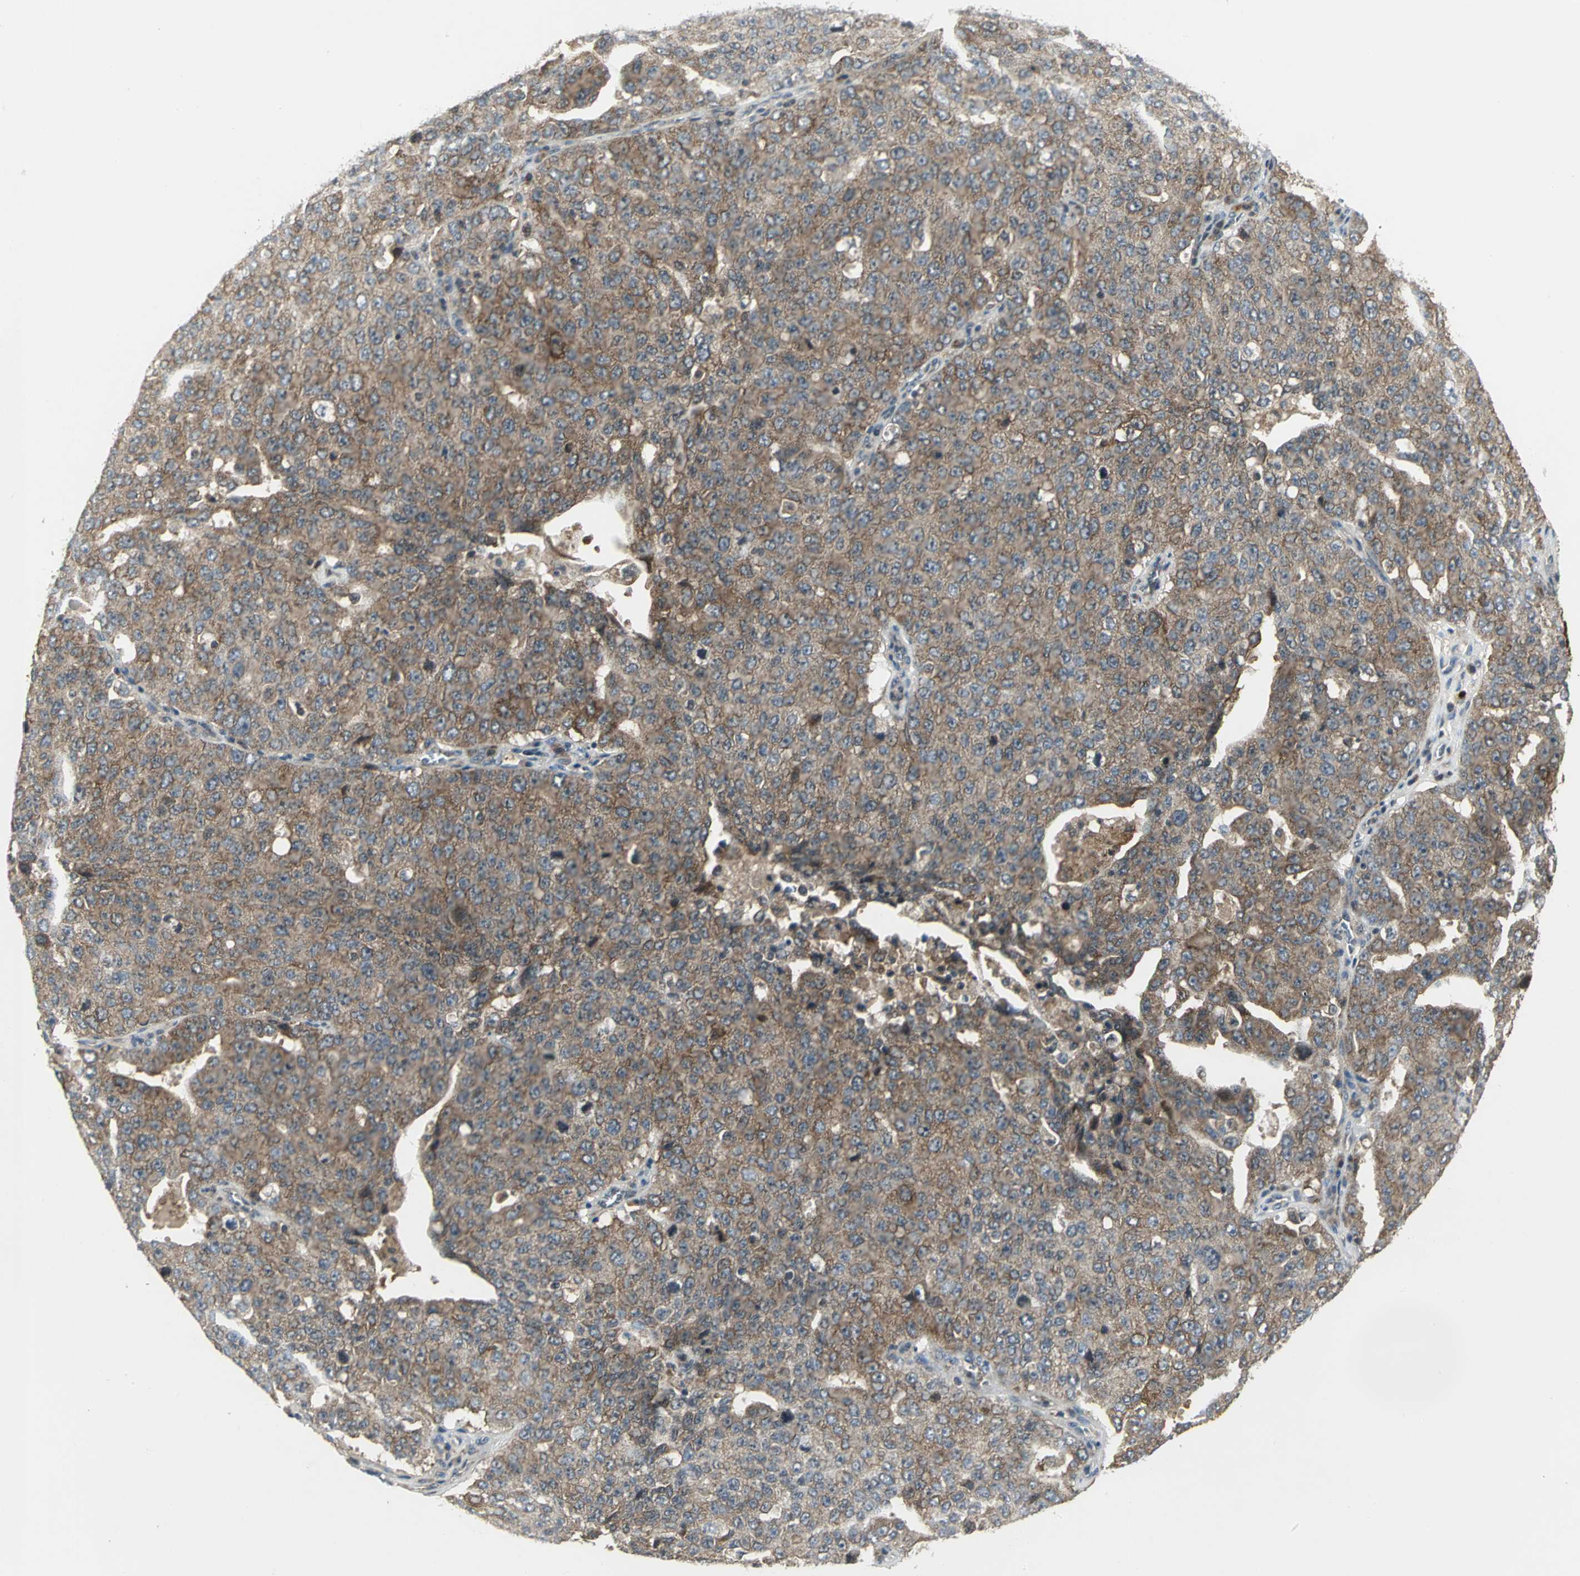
{"staining": {"intensity": "strong", "quantity": ">75%", "location": "cytoplasmic/membranous"}, "tissue": "ovarian cancer", "cell_type": "Tumor cells", "image_type": "cancer", "snomed": [{"axis": "morphology", "description": "Carcinoma, endometroid"}, {"axis": "topography", "description": "Ovary"}], "caption": "High-magnification brightfield microscopy of ovarian endometroid carcinoma stained with DAB (brown) and counterstained with hematoxylin (blue). tumor cells exhibit strong cytoplasmic/membranous positivity is seen in approximately>75% of cells.", "gene": "MAPK8IP3", "patient": {"sex": "female", "age": 62}}